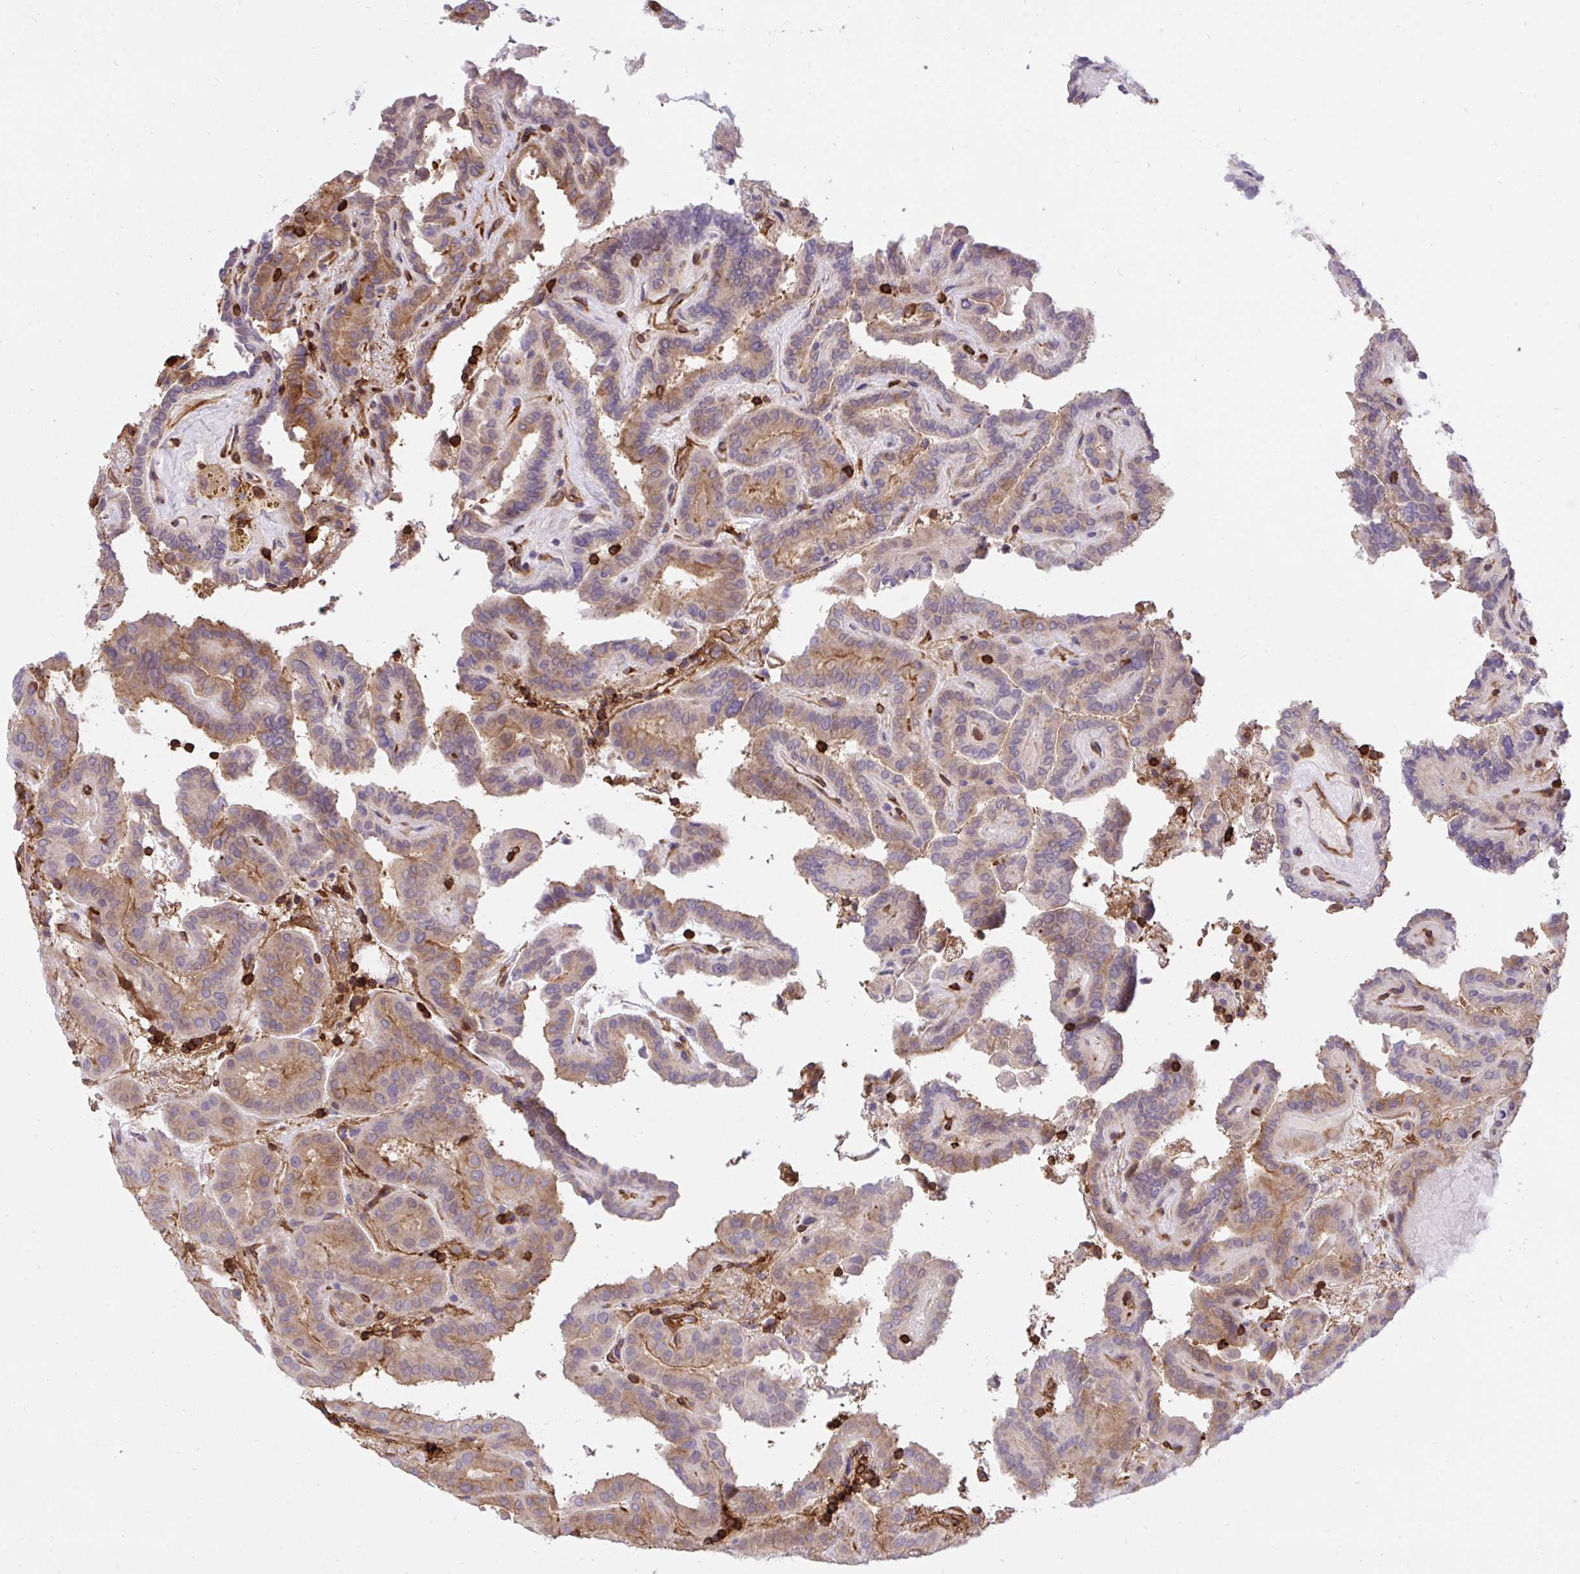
{"staining": {"intensity": "moderate", "quantity": "<25%", "location": "cytoplasmic/membranous"}, "tissue": "thyroid cancer", "cell_type": "Tumor cells", "image_type": "cancer", "snomed": [{"axis": "morphology", "description": "Papillary adenocarcinoma, NOS"}, {"axis": "topography", "description": "Thyroid gland"}], "caption": "DAB (3,3'-diaminobenzidine) immunohistochemical staining of papillary adenocarcinoma (thyroid) demonstrates moderate cytoplasmic/membranous protein expression in about <25% of tumor cells. (Stains: DAB in brown, nuclei in blue, Microscopy: brightfield microscopy at high magnification).", "gene": "ERI1", "patient": {"sex": "female", "age": 46}}